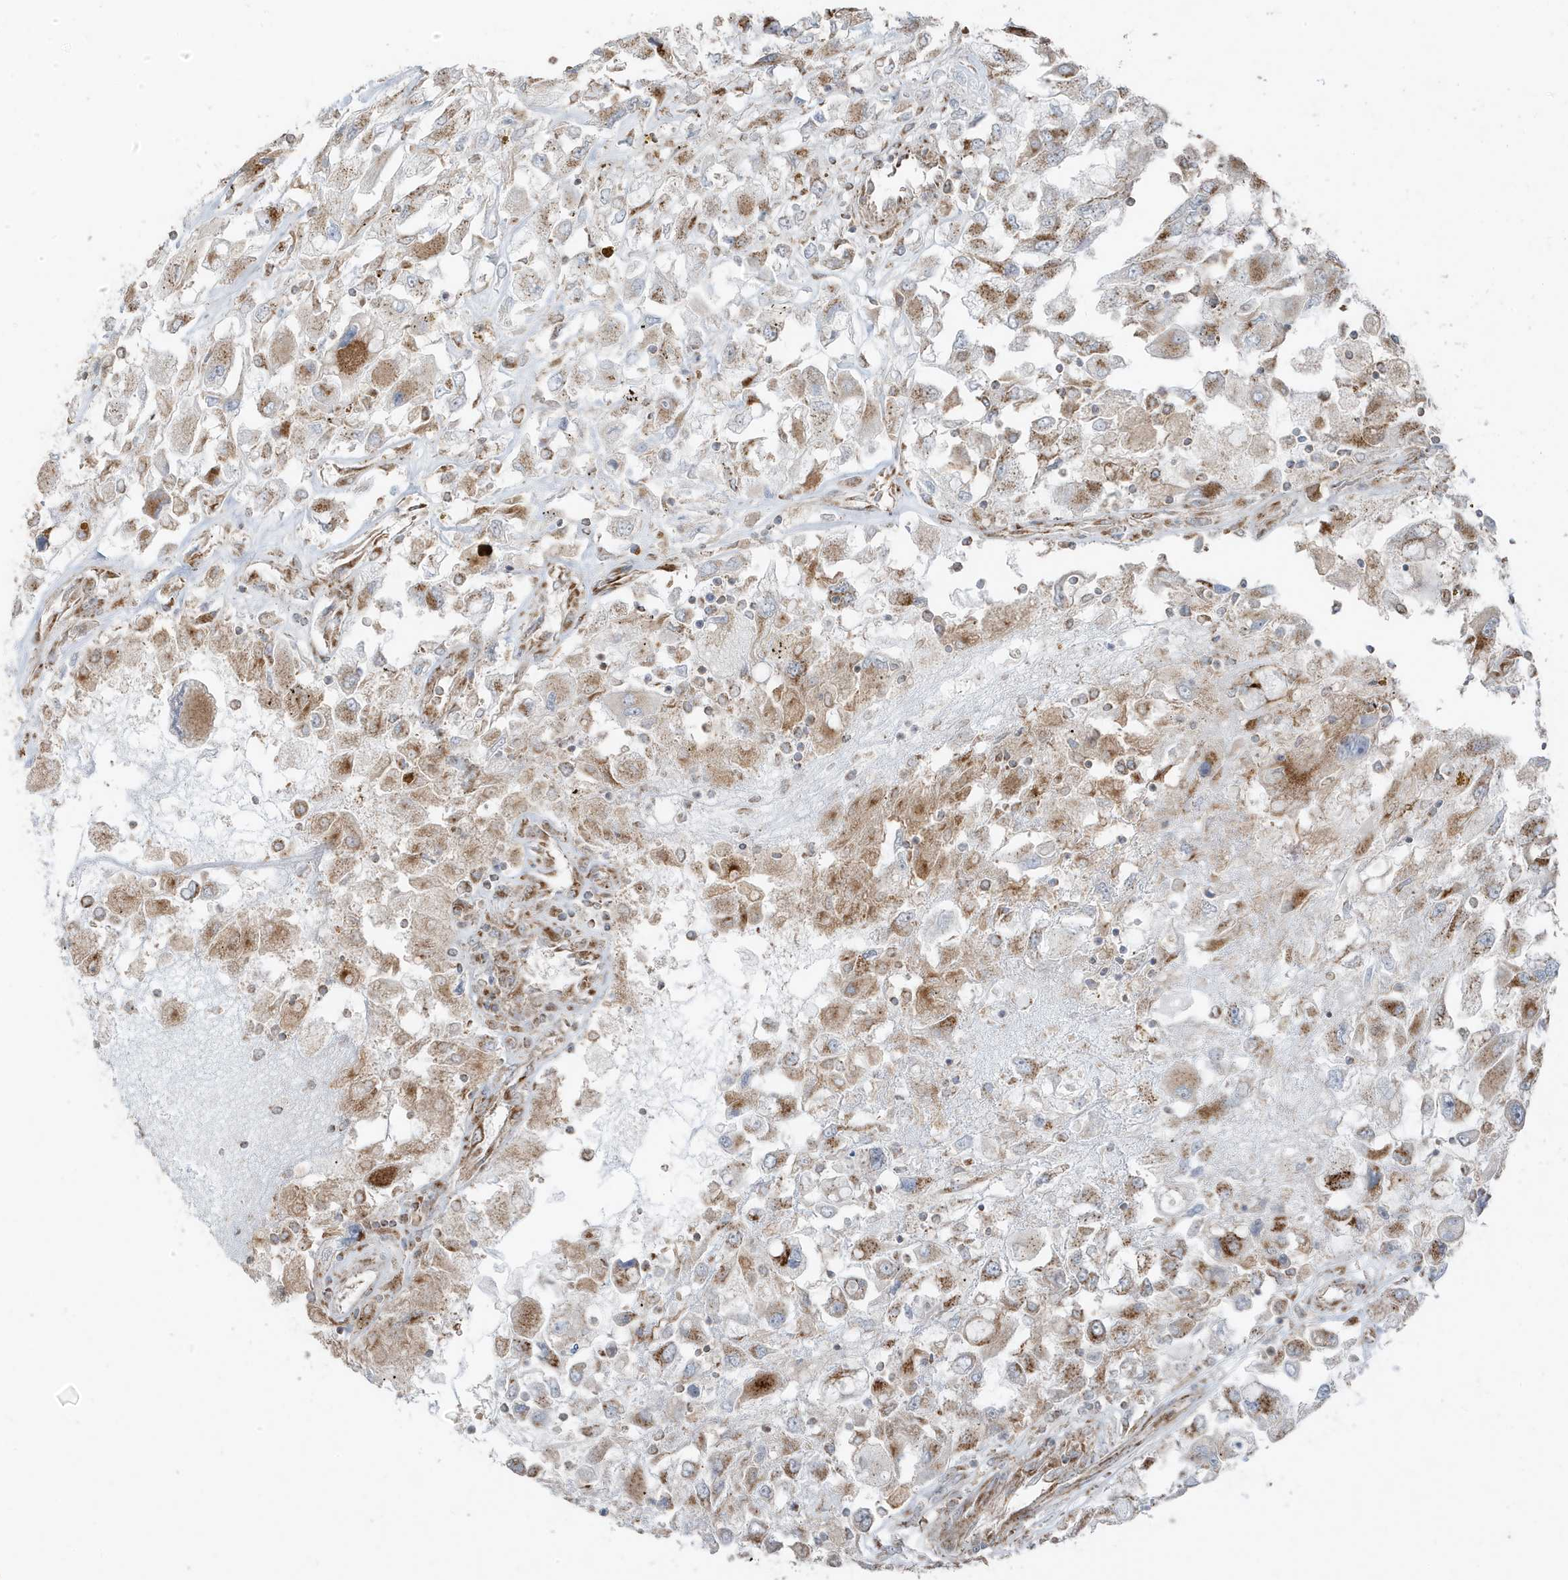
{"staining": {"intensity": "moderate", "quantity": "25%-75%", "location": "cytoplasmic/membranous"}, "tissue": "renal cancer", "cell_type": "Tumor cells", "image_type": "cancer", "snomed": [{"axis": "morphology", "description": "Adenocarcinoma, NOS"}, {"axis": "topography", "description": "Kidney"}], "caption": "This is a micrograph of immunohistochemistry staining of renal adenocarcinoma, which shows moderate positivity in the cytoplasmic/membranous of tumor cells.", "gene": "GOLGA4", "patient": {"sex": "female", "age": 52}}